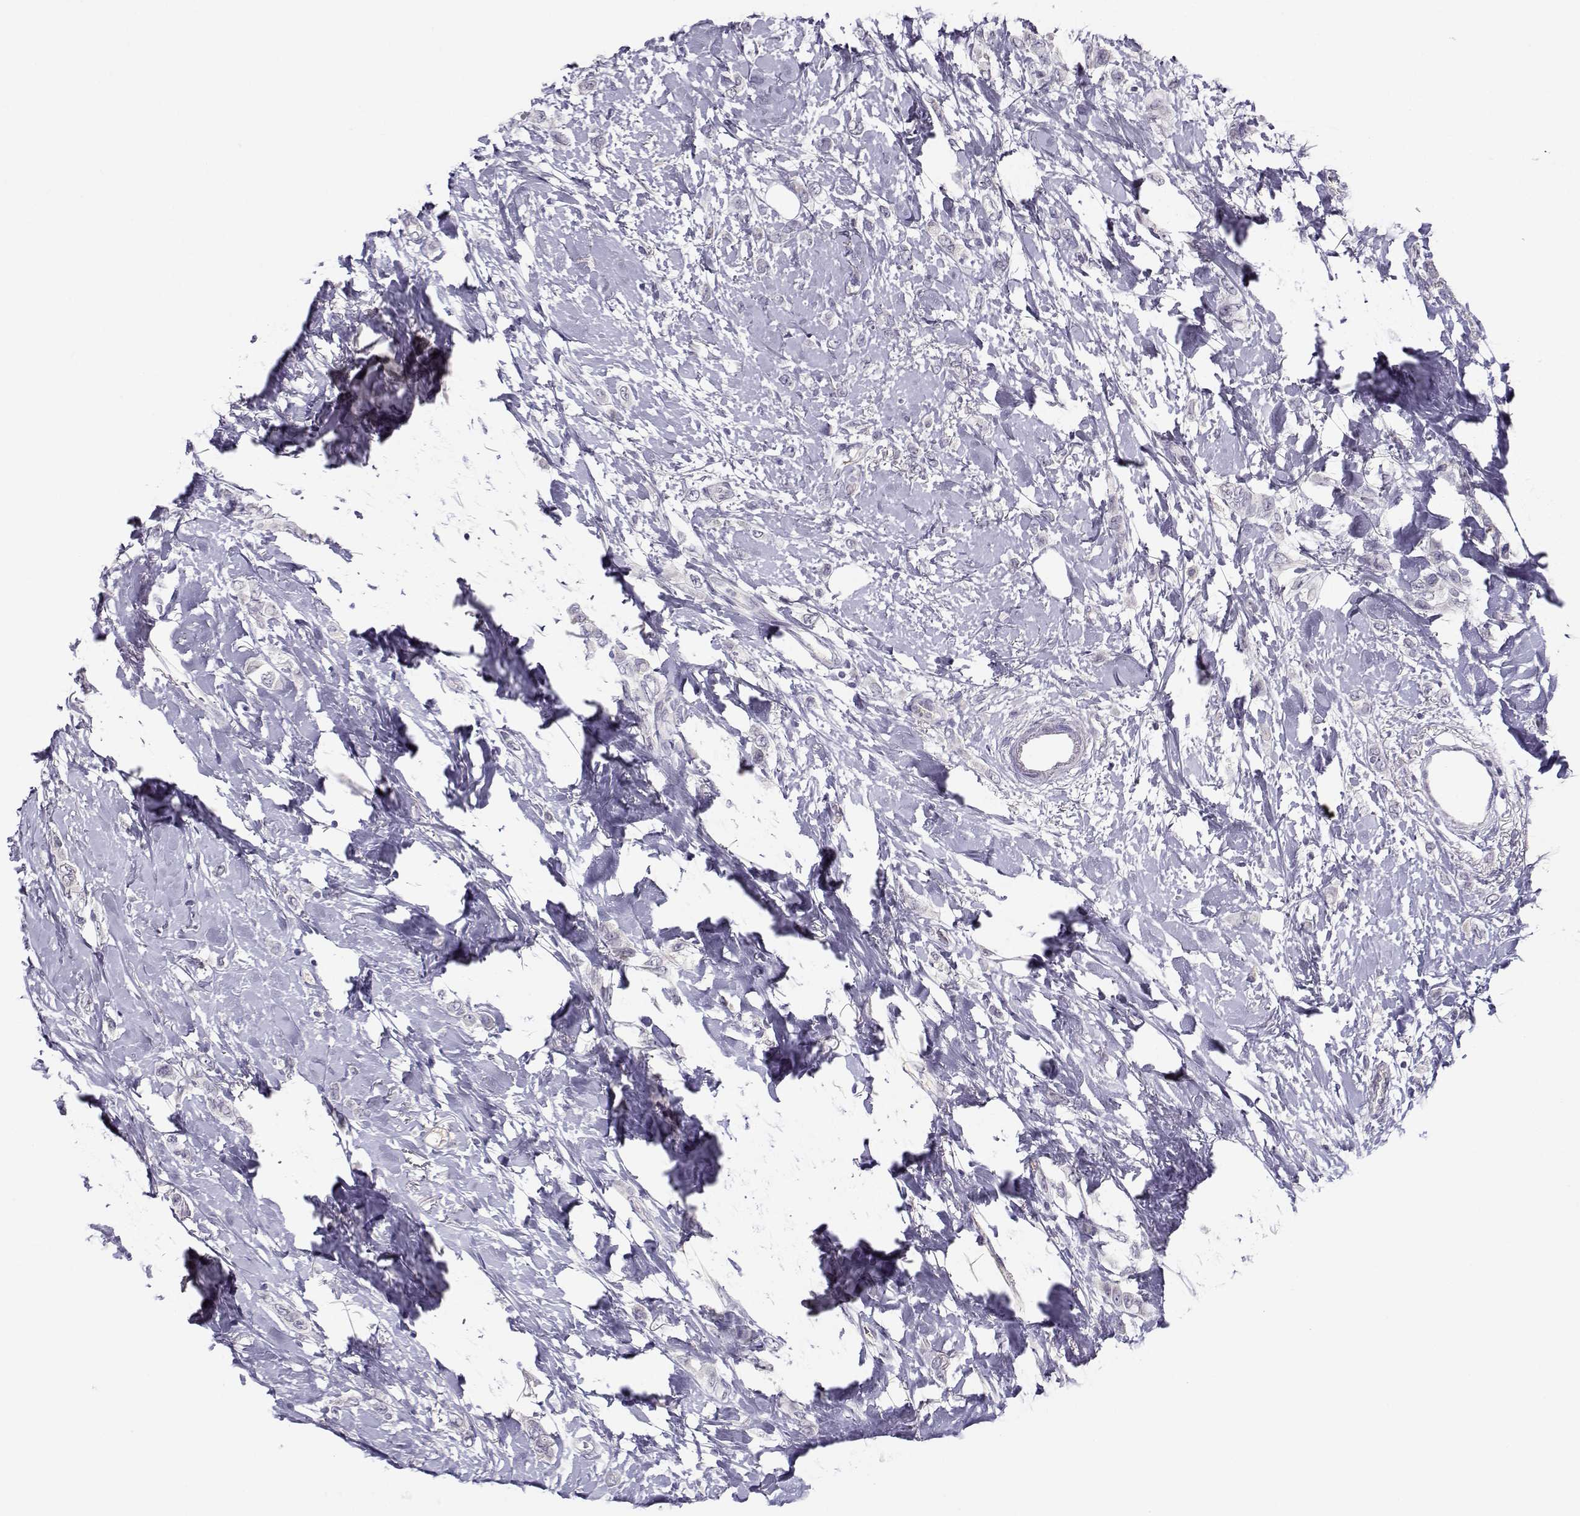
{"staining": {"intensity": "negative", "quantity": "none", "location": "none"}, "tissue": "breast cancer", "cell_type": "Tumor cells", "image_type": "cancer", "snomed": [{"axis": "morphology", "description": "Lobular carcinoma"}, {"axis": "topography", "description": "Breast"}], "caption": "Tumor cells show no significant protein staining in breast cancer (lobular carcinoma).", "gene": "CFAP77", "patient": {"sex": "female", "age": 66}}